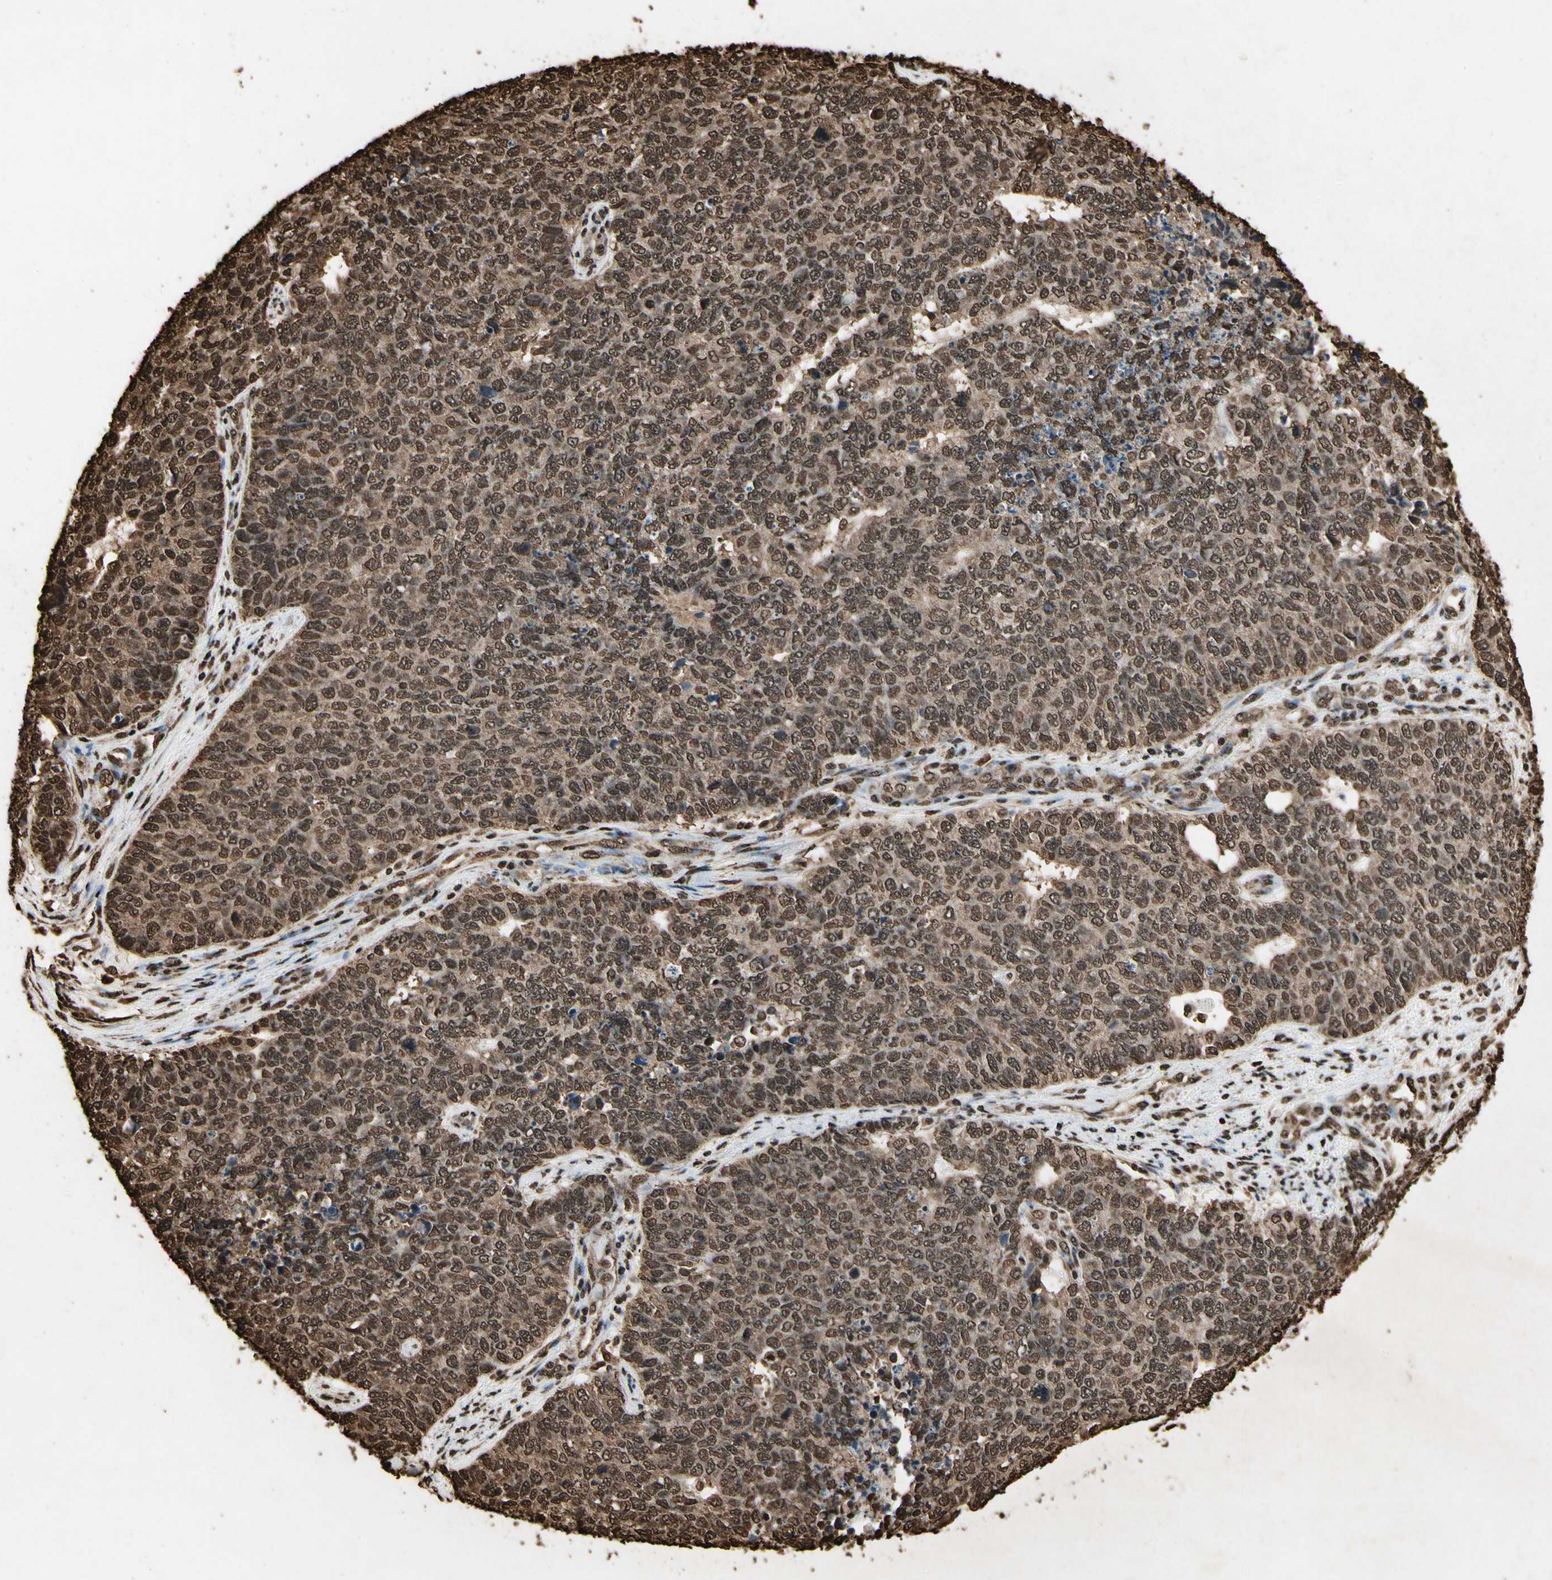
{"staining": {"intensity": "strong", "quantity": ">75%", "location": "cytoplasmic/membranous,nuclear"}, "tissue": "cervical cancer", "cell_type": "Tumor cells", "image_type": "cancer", "snomed": [{"axis": "morphology", "description": "Squamous cell carcinoma, NOS"}, {"axis": "topography", "description": "Cervix"}], "caption": "A photomicrograph showing strong cytoplasmic/membranous and nuclear expression in about >75% of tumor cells in cervical cancer, as visualized by brown immunohistochemical staining.", "gene": "HNRNPK", "patient": {"sex": "female", "age": 63}}